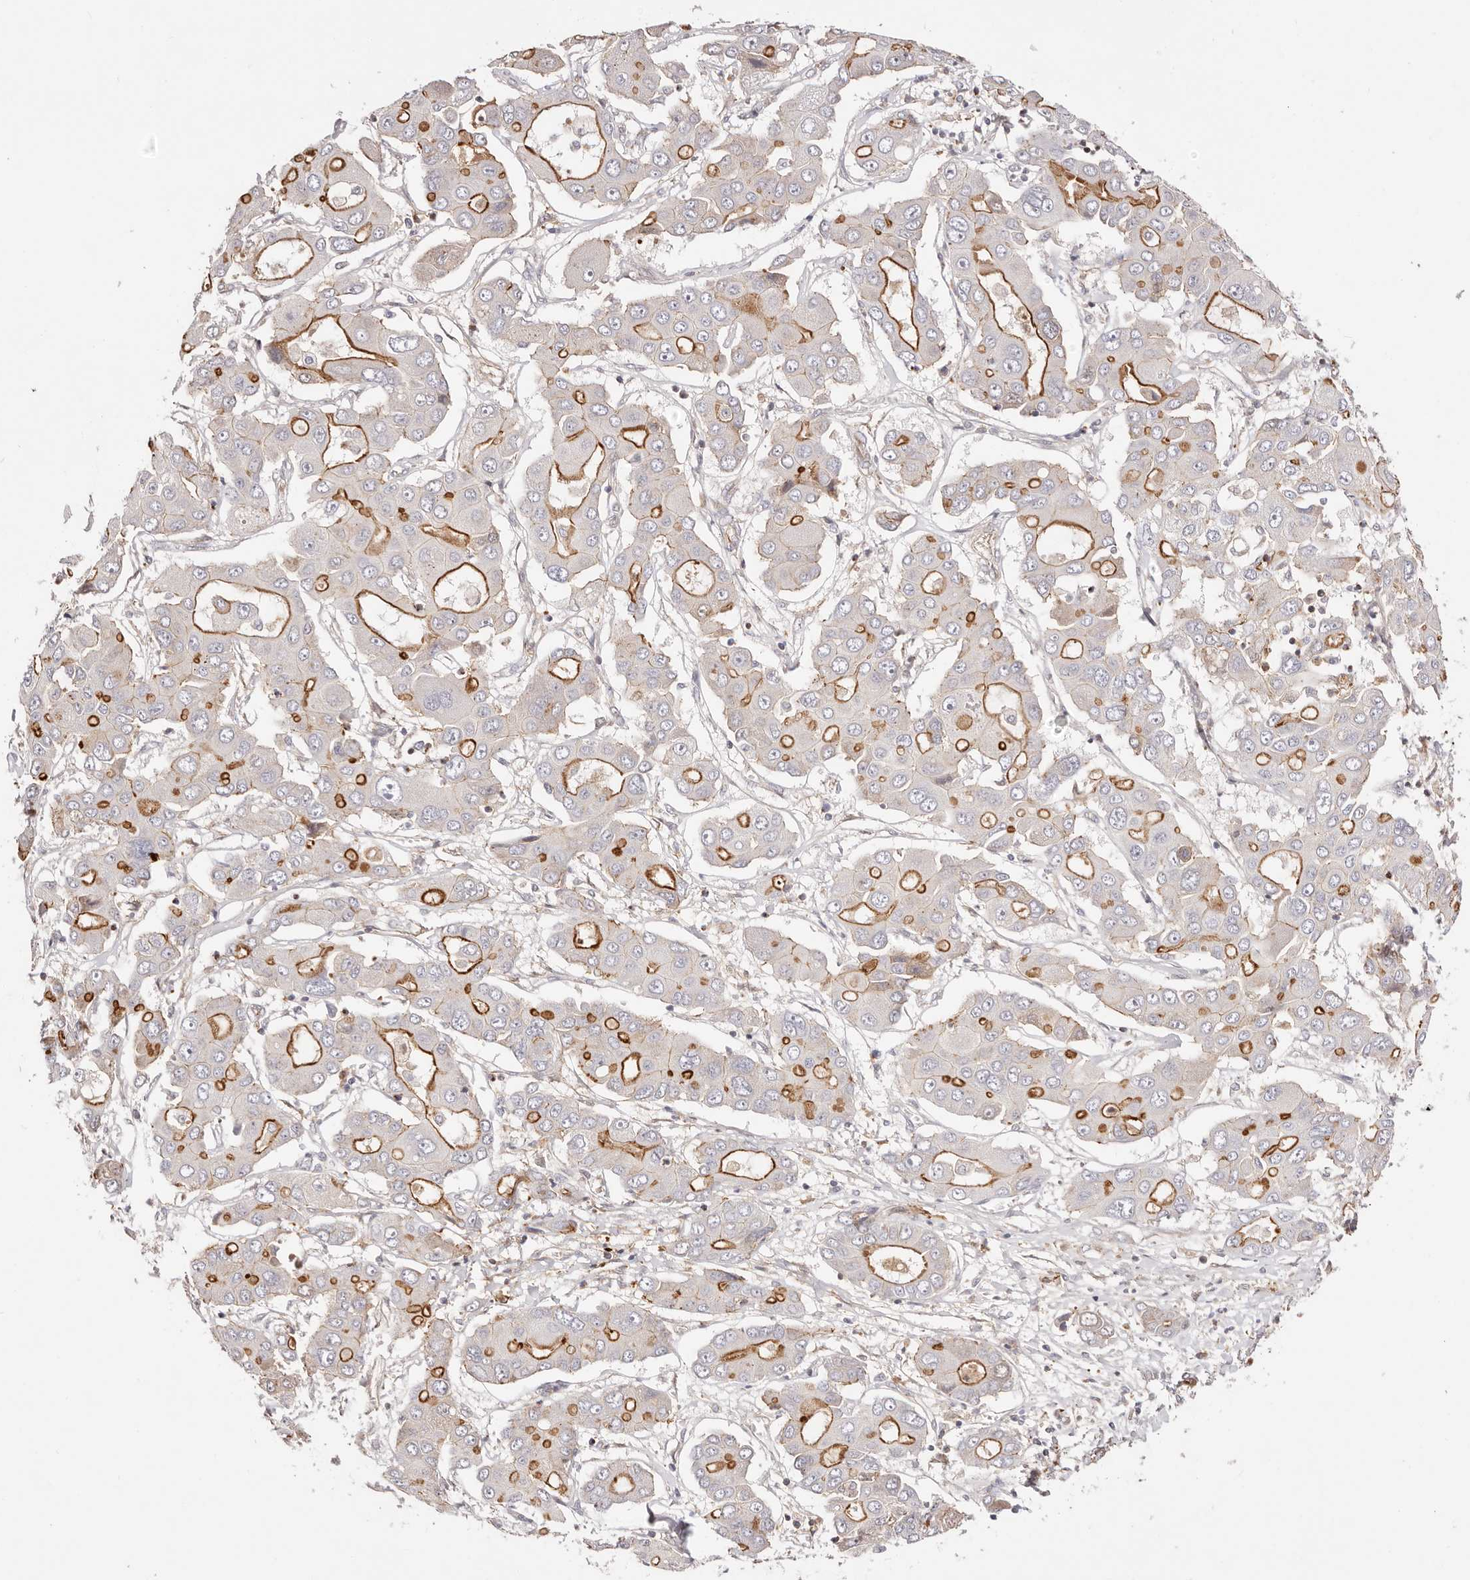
{"staining": {"intensity": "strong", "quantity": "25%-75%", "location": "cytoplasmic/membranous"}, "tissue": "liver cancer", "cell_type": "Tumor cells", "image_type": "cancer", "snomed": [{"axis": "morphology", "description": "Cholangiocarcinoma"}, {"axis": "topography", "description": "Liver"}], "caption": "High-magnification brightfield microscopy of liver cancer stained with DAB (3,3'-diaminobenzidine) (brown) and counterstained with hematoxylin (blue). tumor cells exhibit strong cytoplasmic/membranous positivity is present in about25%-75% of cells. (IHC, brightfield microscopy, high magnification).", "gene": "SLC35B2", "patient": {"sex": "male", "age": 67}}